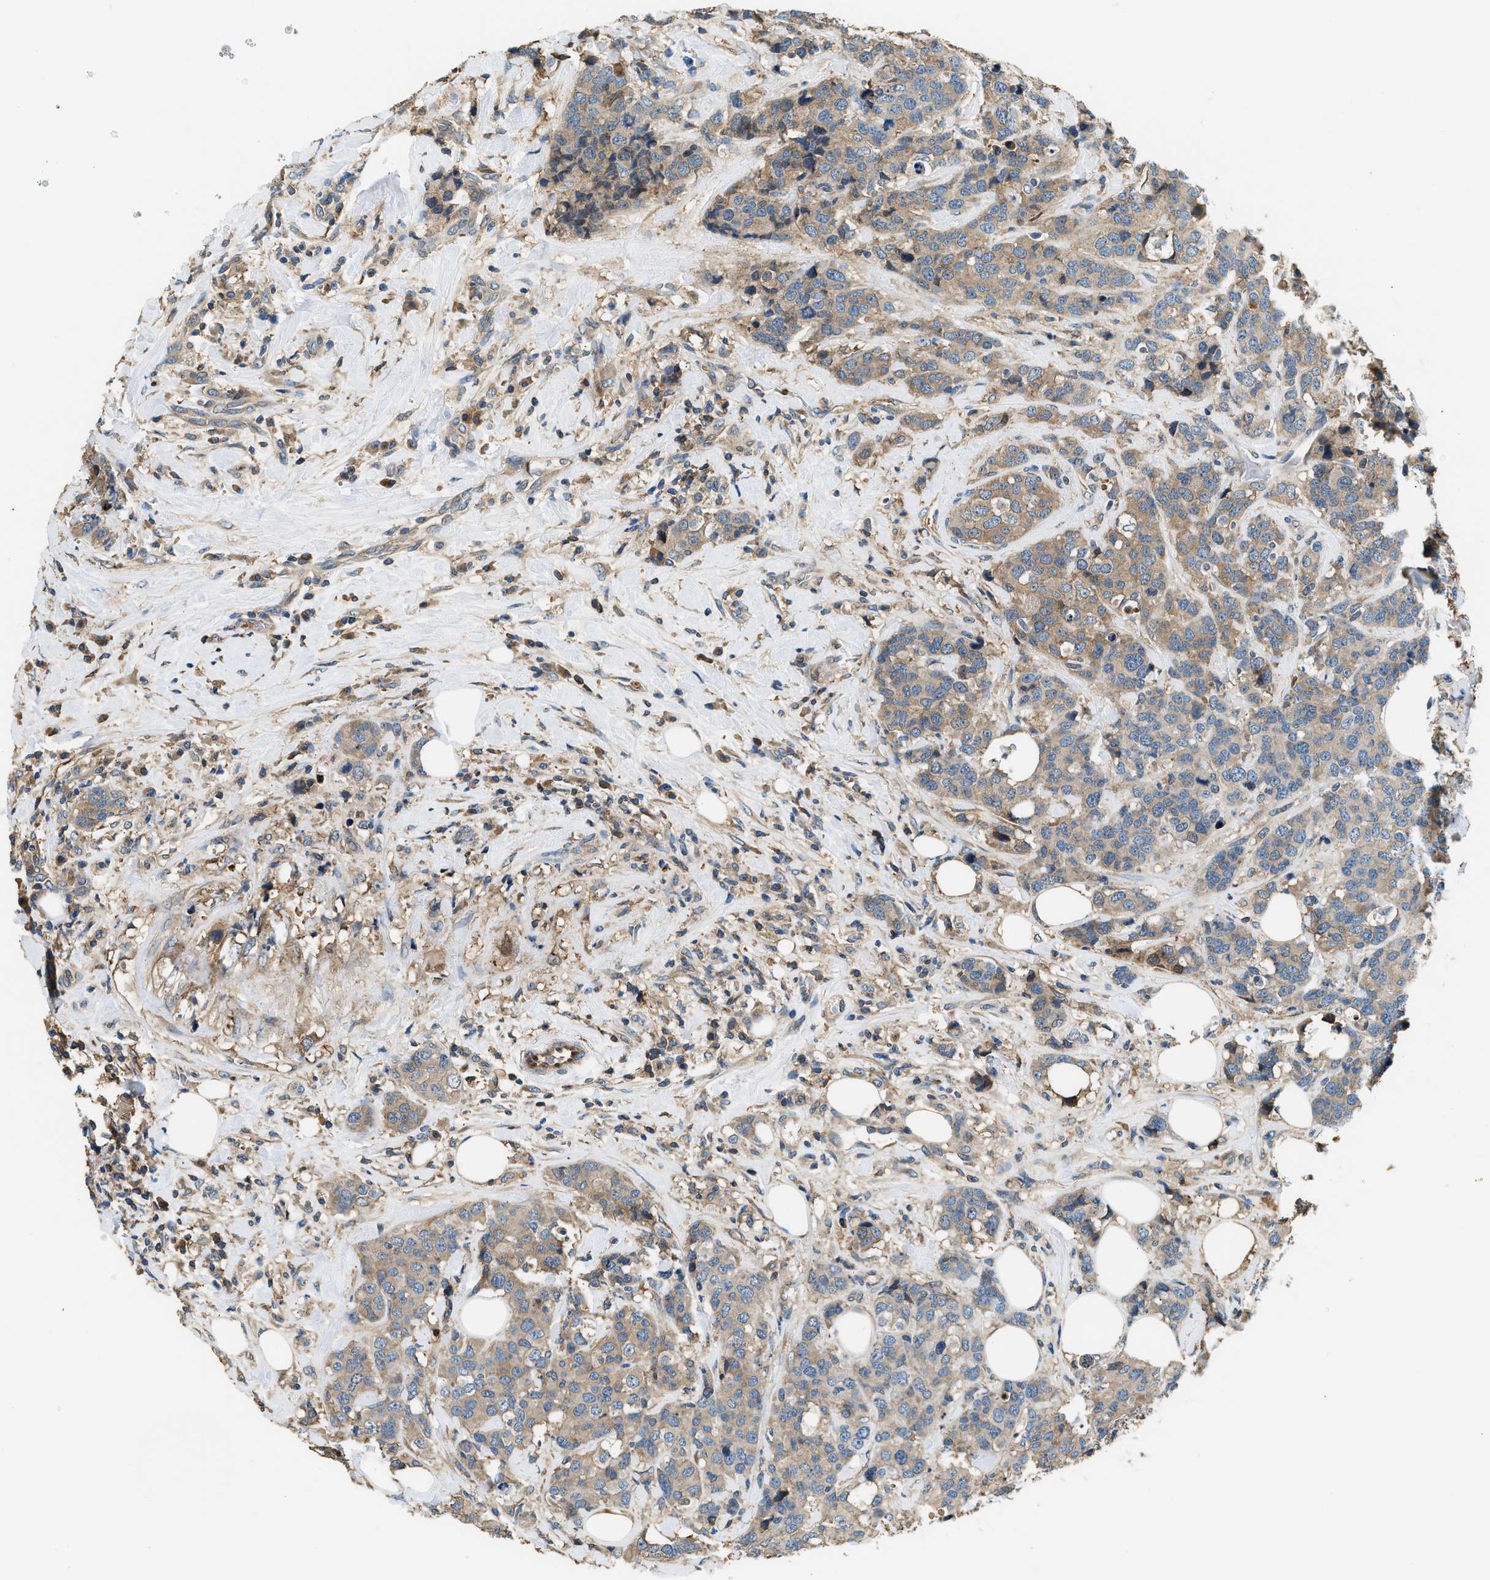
{"staining": {"intensity": "weak", "quantity": "25%-75%", "location": "cytoplasmic/membranous"}, "tissue": "breast cancer", "cell_type": "Tumor cells", "image_type": "cancer", "snomed": [{"axis": "morphology", "description": "Lobular carcinoma"}, {"axis": "topography", "description": "Breast"}], "caption": "Protein expression by immunohistochemistry (IHC) displays weak cytoplasmic/membranous expression in about 25%-75% of tumor cells in breast cancer. (DAB (3,3'-diaminobenzidine) = brown stain, brightfield microscopy at high magnification).", "gene": "ANXA3", "patient": {"sex": "female", "age": 59}}